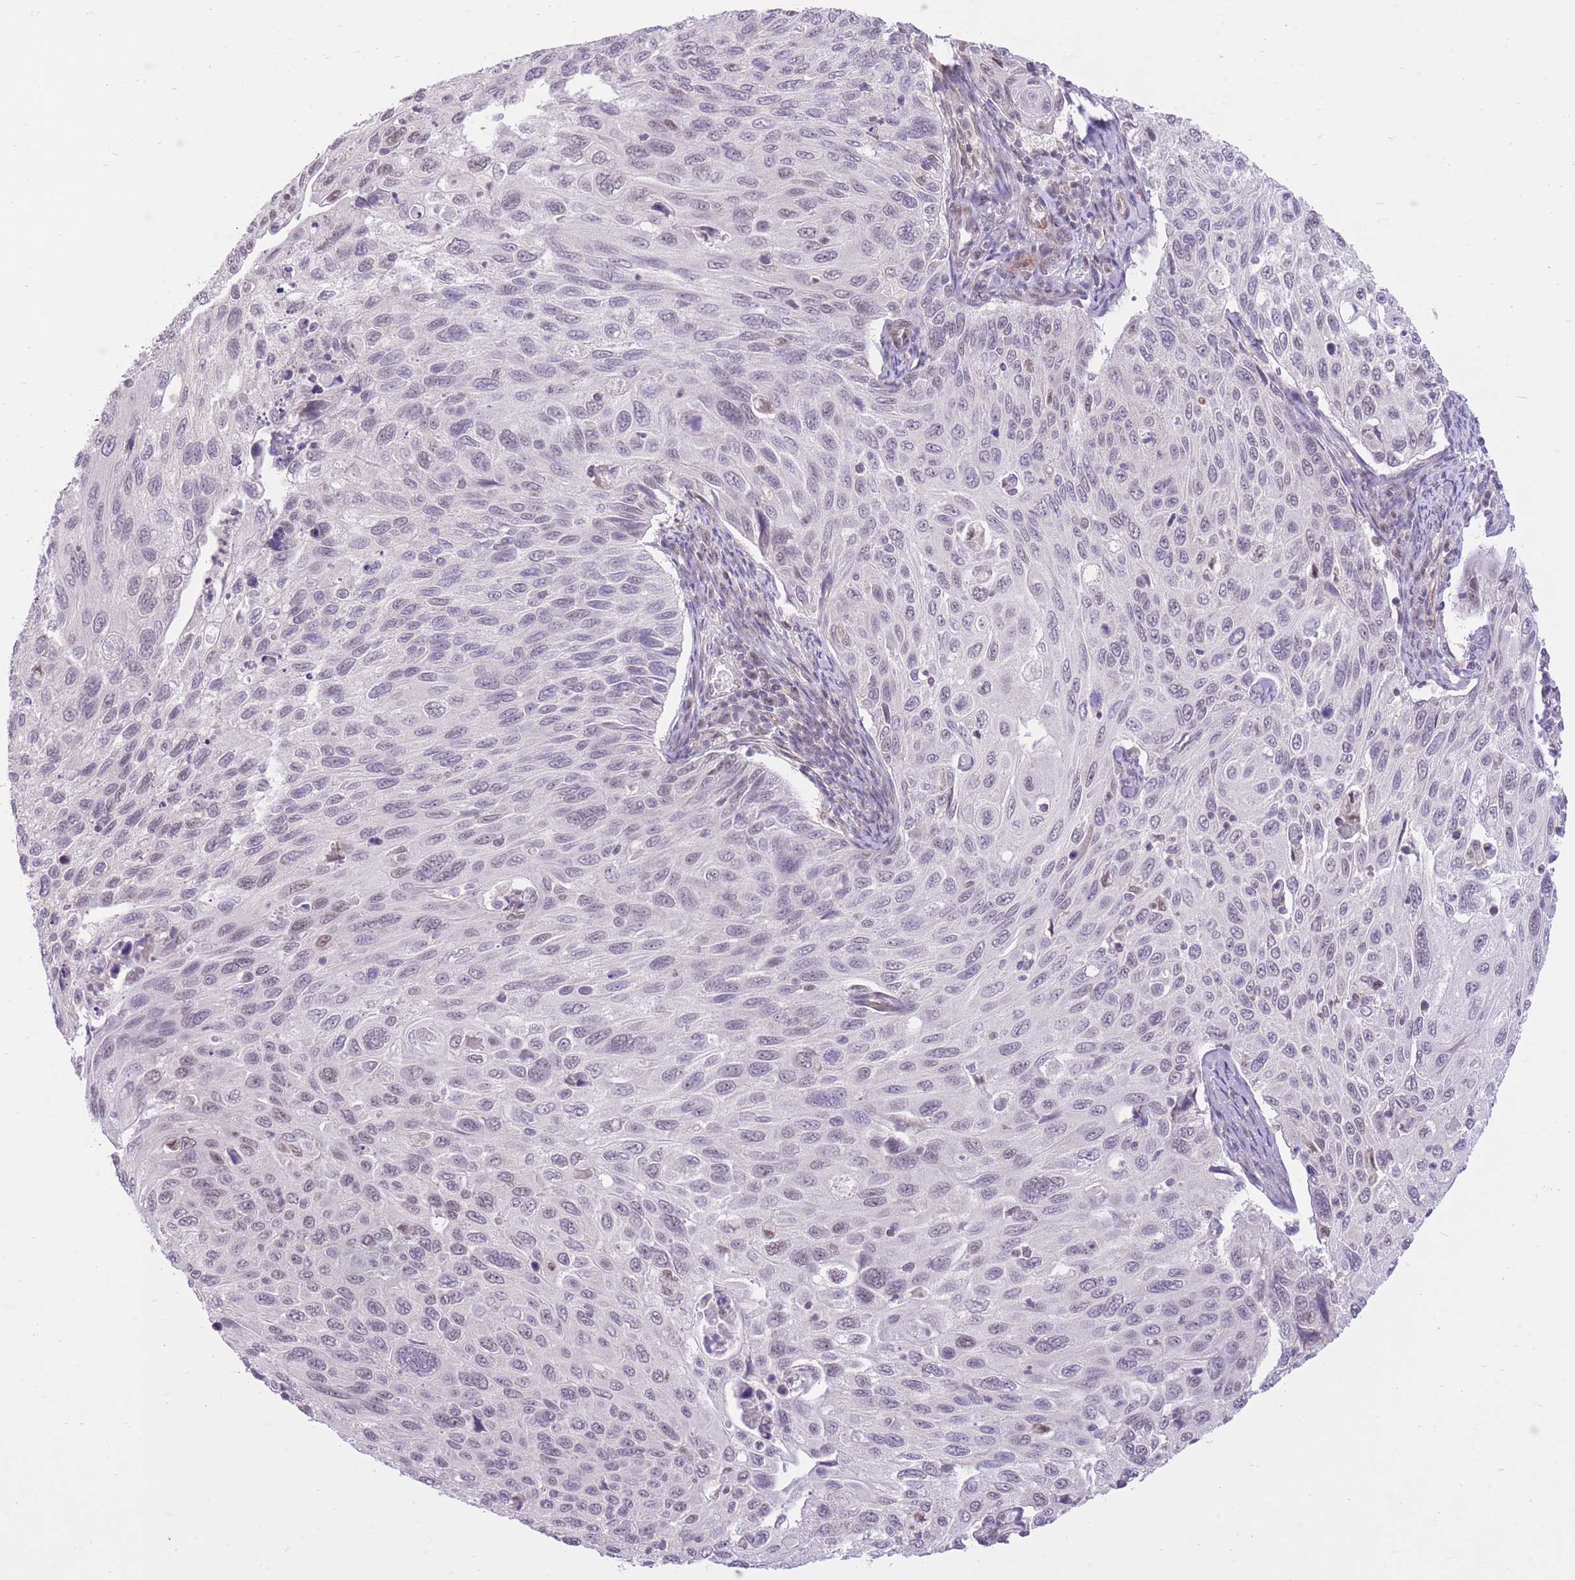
{"staining": {"intensity": "negative", "quantity": "none", "location": "none"}, "tissue": "cervical cancer", "cell_type": "Tumor cells", "image_type": "cancer", "snomed": [{"axis": "morphology", "description": "Squamous cell carcinoma, NOS"}, {"axis": "topography", "description": "Cervix"}], "caption": "An immunohistochemistry (IHC) micrograph of cervical cancer is shown. There is no staining in tumor cells of cervical cancer.", "gene": "ELL", "patient": {"sex": "female", "age": 70}}